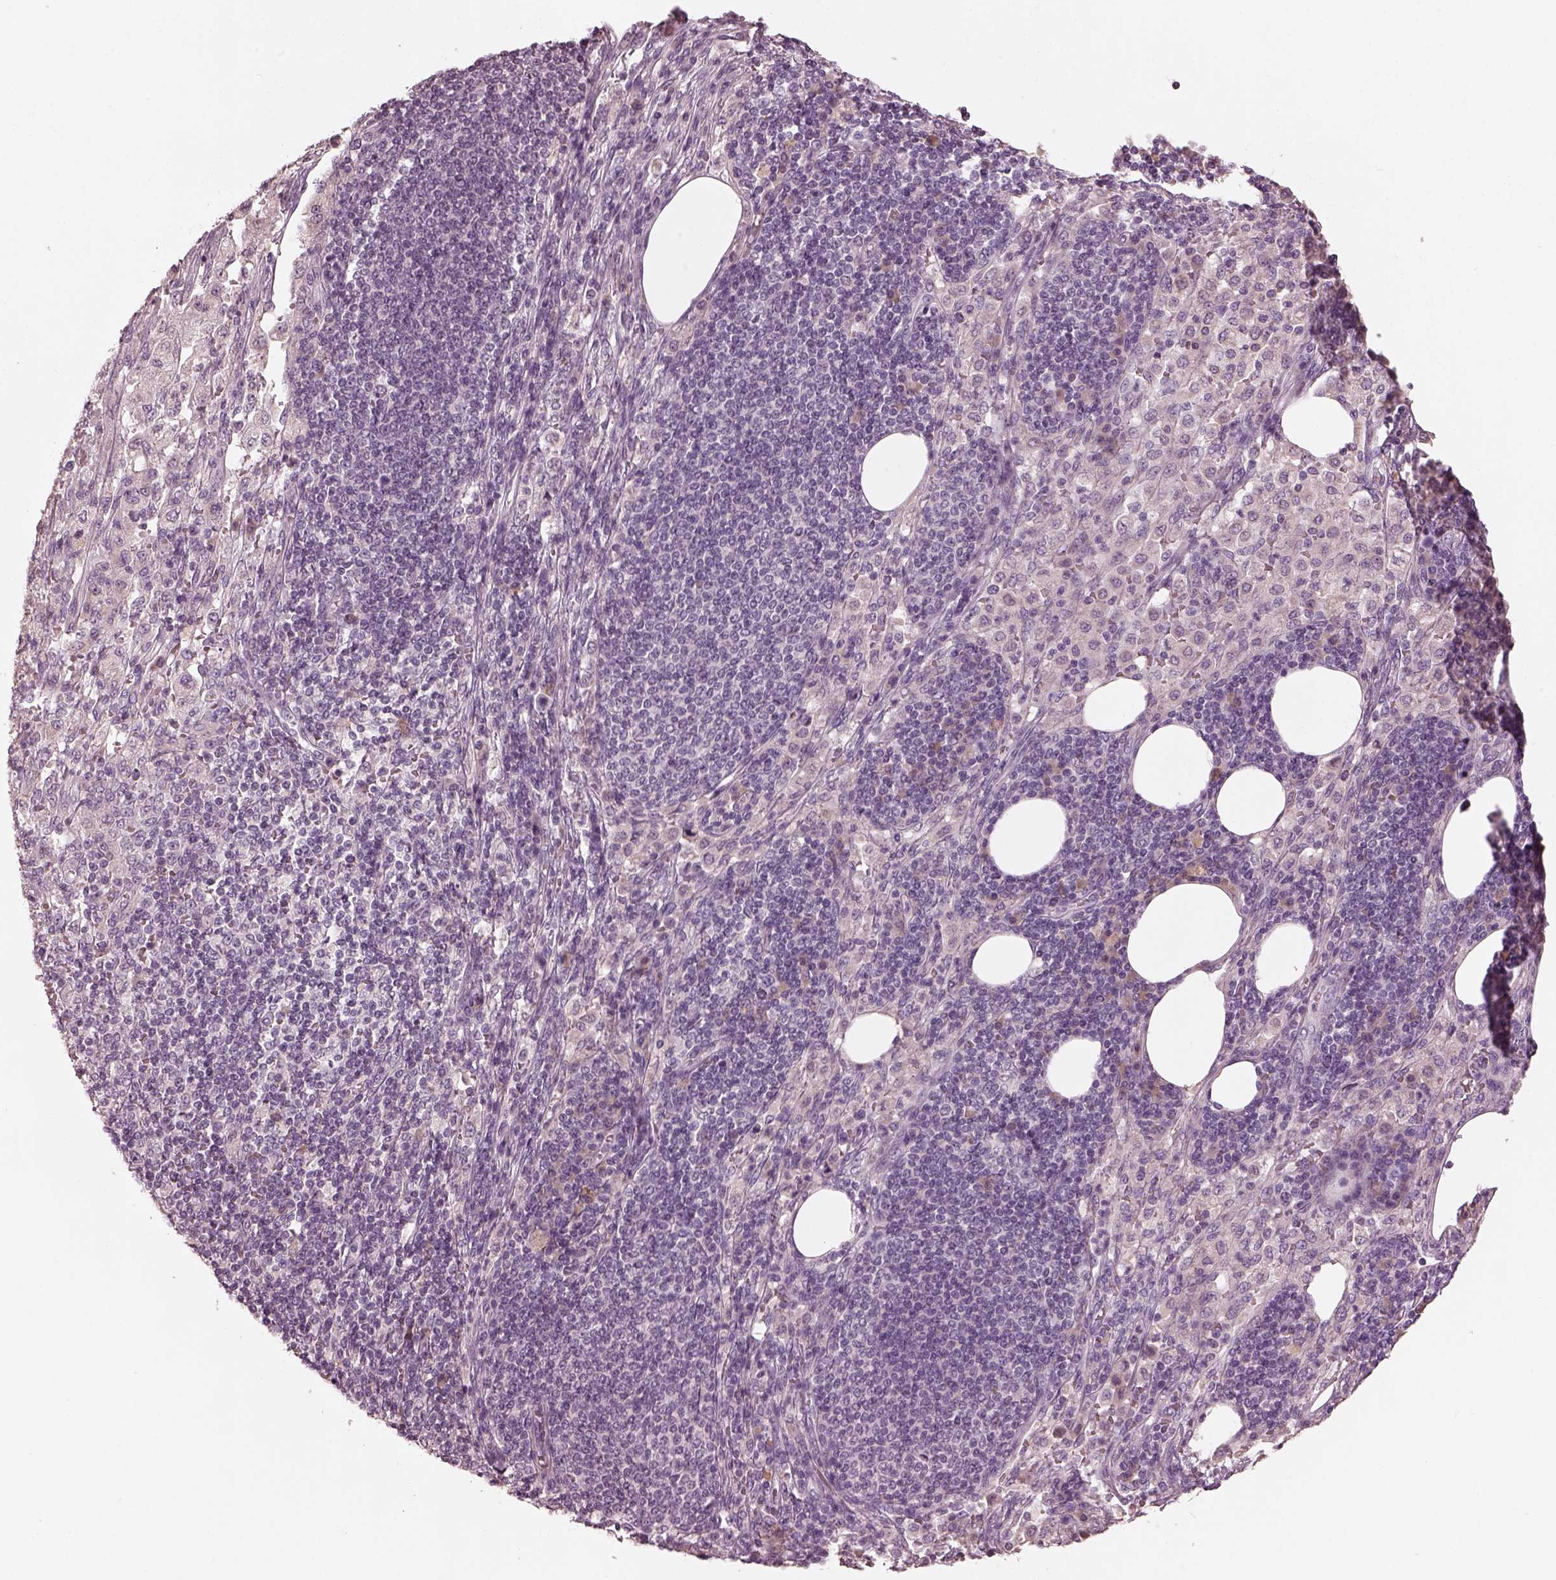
{"staining": {"intensity": "negative", "quantity": "none", "location": "none"}, "tissue": "pancreatic cancer", "cell_type": "Tumor cells", "image_type": "cancer", "snomed": [{"axis": "morphology", "description": "Adenocarcinoma, NOS"}, {"axis": "topography", "description": "Pancreas"}], "caption": "Photomicrograph shows no significant protein positivity in tumor cells of pancreatic cancer. (DAB (3,3'-diaminobenzidine) IHC with hematoxylin counter stain).", "gene": "MIA", "patient": {"sex": "female", "age": 61}}